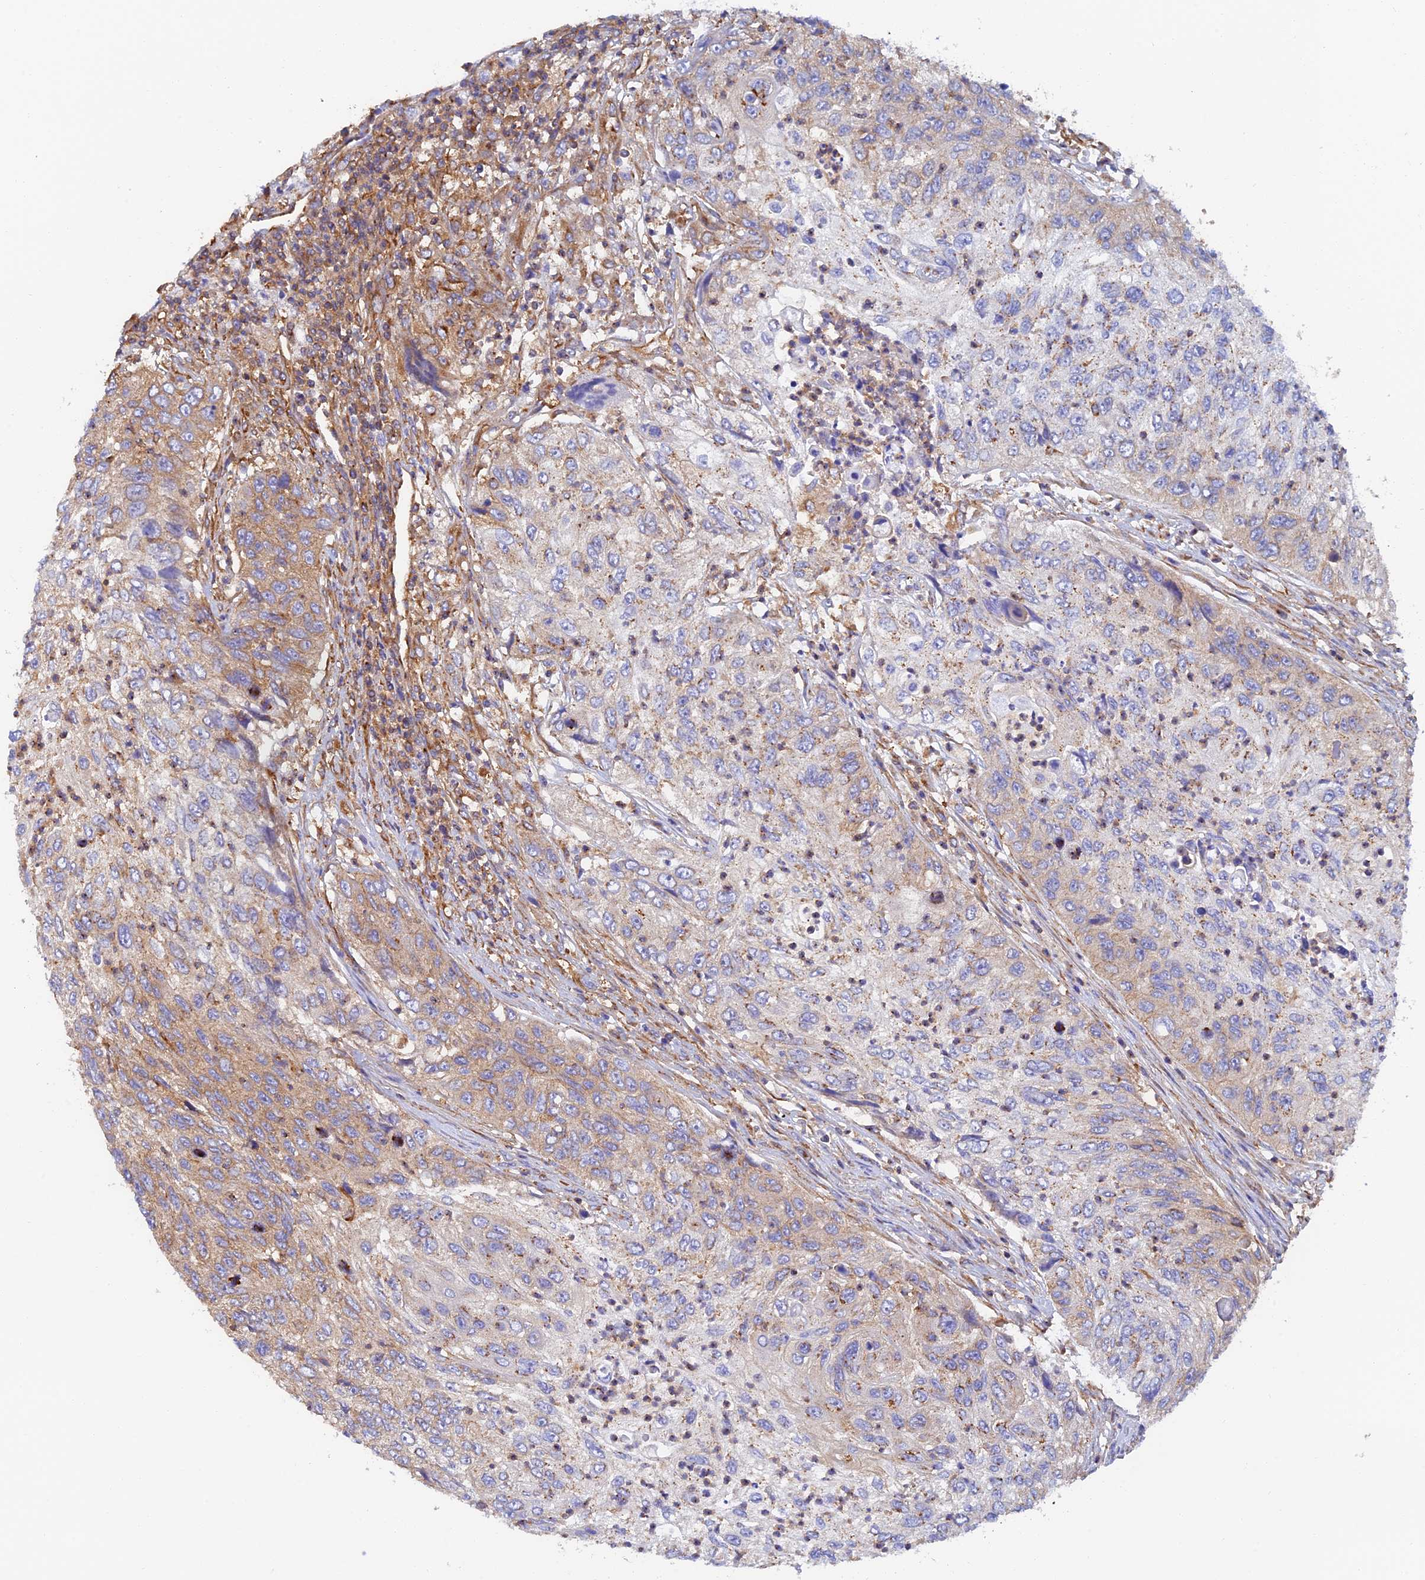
{"staining": {"intensity": "moderate", "quantity": "25%-75%", "location": "cytoplasmic/membranous"}, "tissue": "urothelial cancer", "cell_type": "Tumor cells", "image_type": "cancer", "snomed": [{"axis": "morphology", "description": "Urothelial carcinoma, High grade"}, {"axis": "topography", "description": "Urinary bladder"}], "caption": "A medium amount of moderate cytoplasmic/membranous expression is seen in approximately 25%-75% of tumor cells in urothelial cancer tissue.", "gene": "DCTN2", "patient": {"sex": "female", "age": 60}}